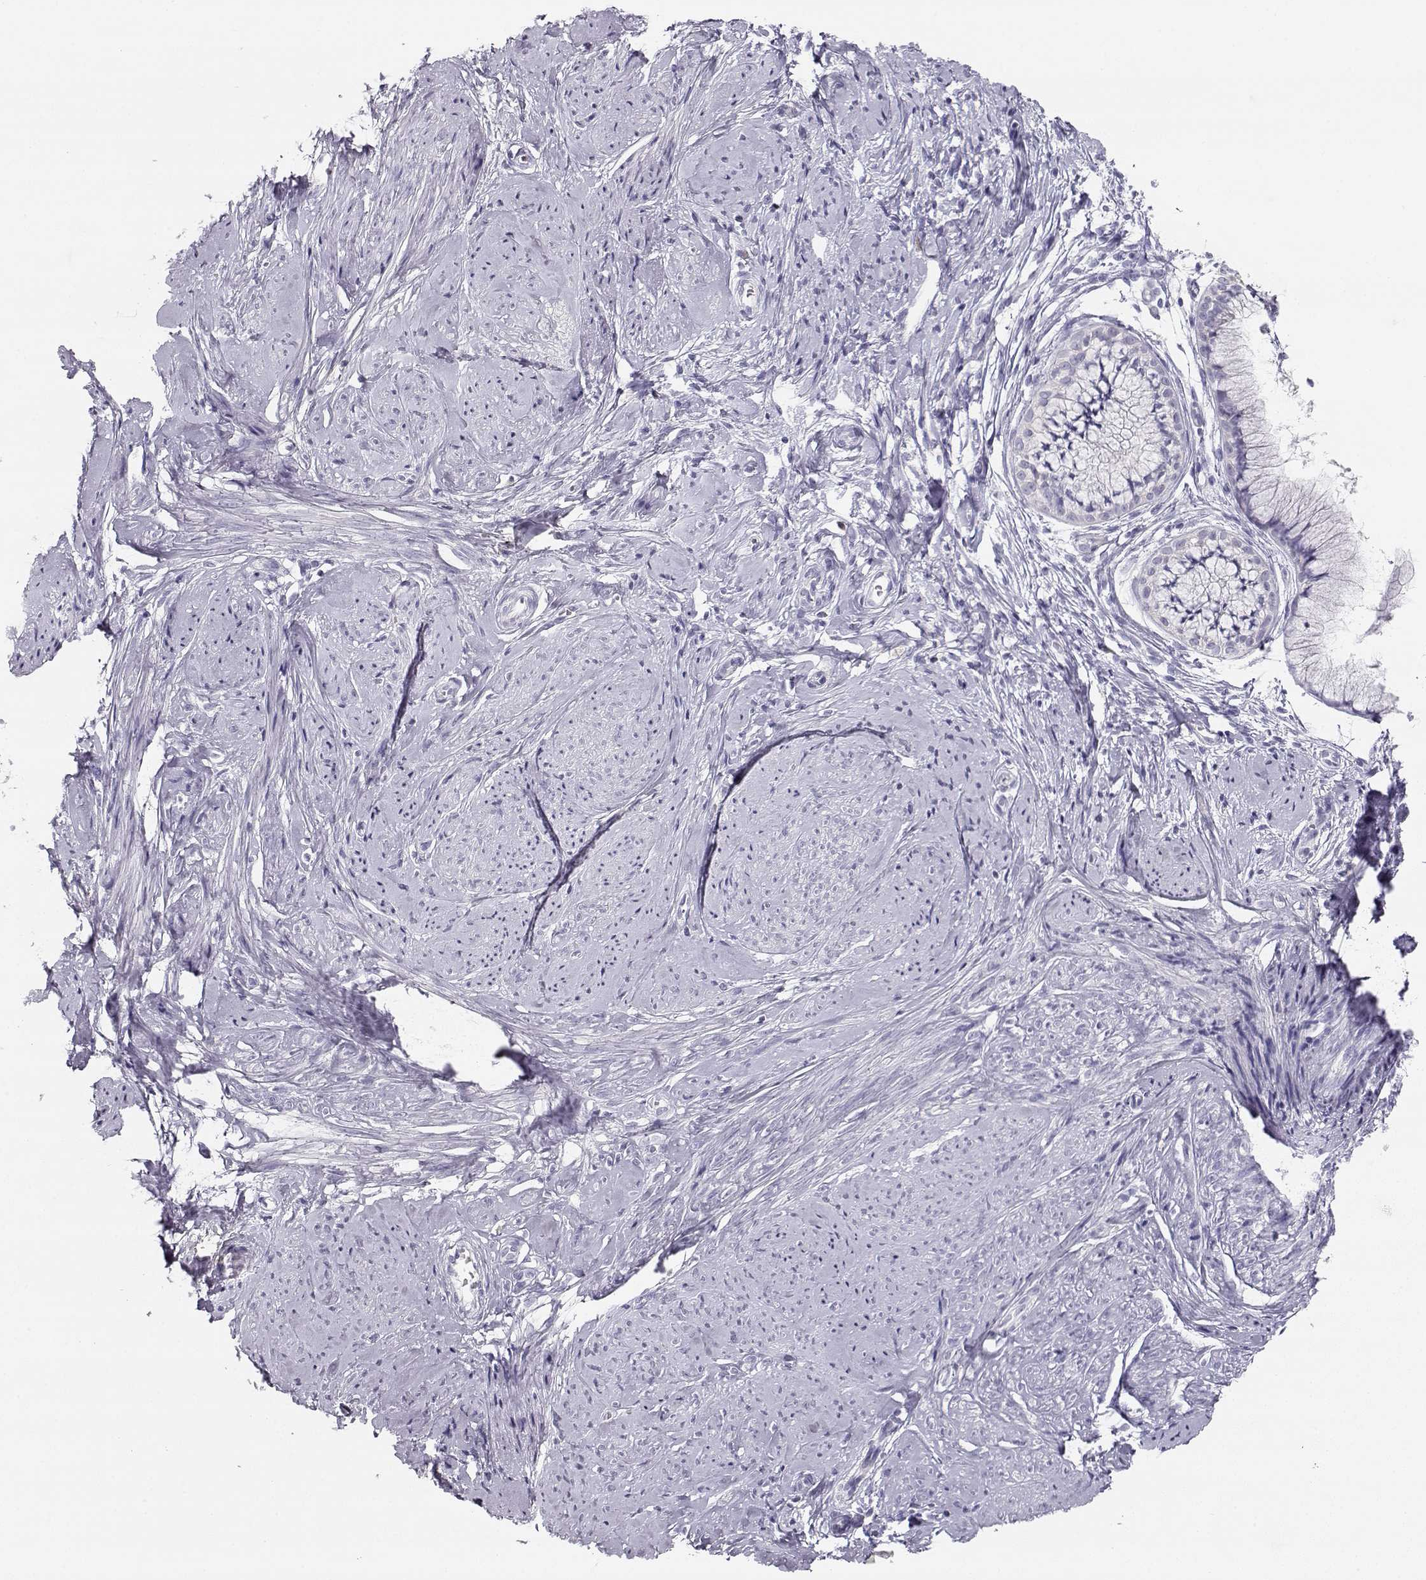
{"staining": {"intensity": "negative", "quantity": "none", "location": "none"}, "tissue": "smooth muscle", "cell_type": "Smooth muscle cells", "image_type": "normal", "snomed": [{"axis": "morphology", "description": "Normal tissue, NOS"}, {"axis": "topography", "description": "Smooth muscle"}], "caption": "An image of human smooth muscle is negative for staining in smooth muscle cells. Brightfield microscopy of IHC stained with DAB (3,3'-diaminobenzidine) (brown) and hematoxylin (blue), captured at high magnification.", "gene": "LEPR", "patient": {"sex": "female", "age": 48}}